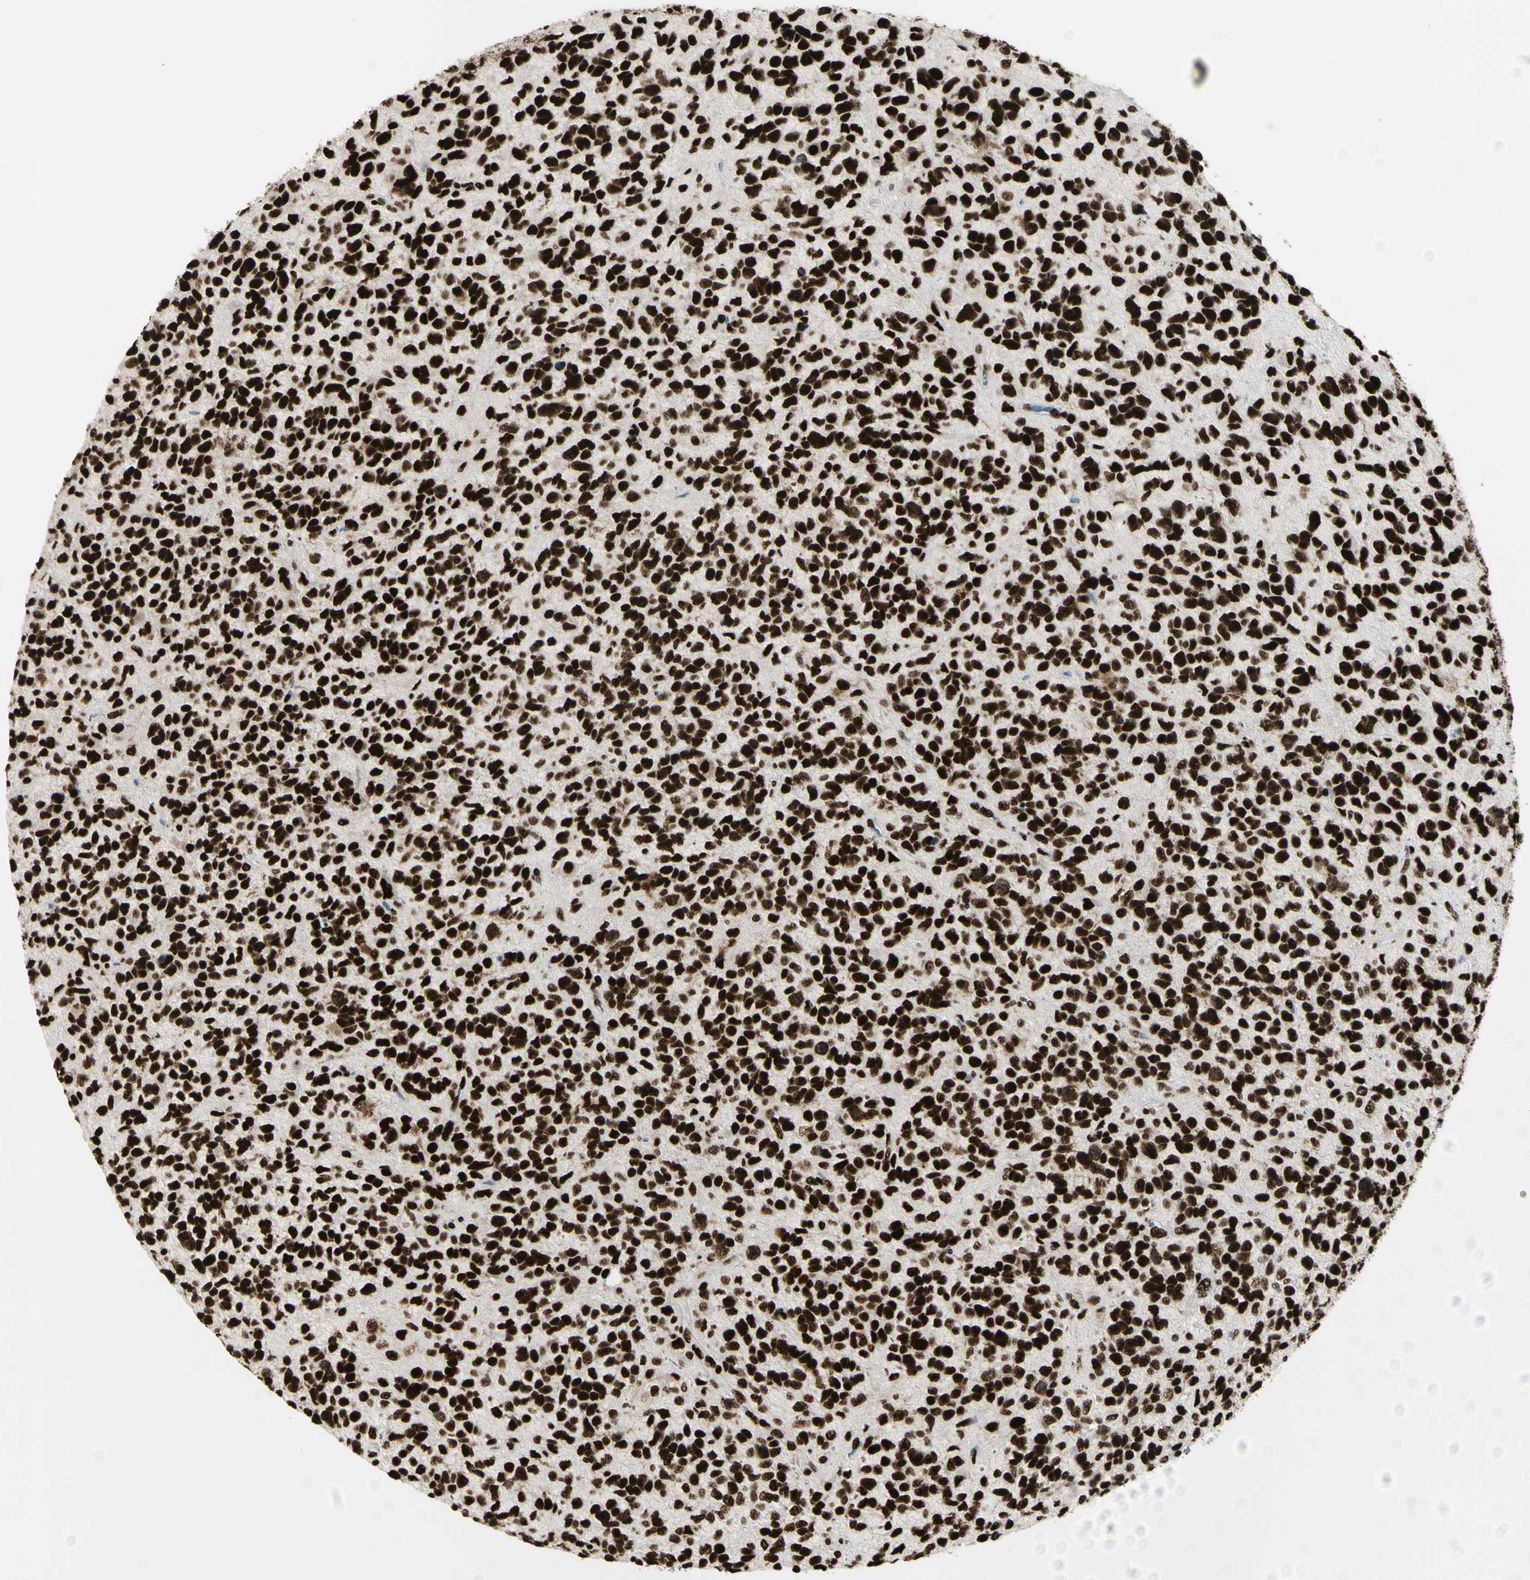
{"staining": {"intensity": "strong", "quantity": ">75%", "location": "nuclear"}, "tissue": "glioma", "cell_type": "Tumor cells", "image_type": "cancer", "snomed": [{"axis": "morphology", "description": "Glioma, malignant, High grade"}, {"axis": "topography", "description": "Brain"}], "caption": "Protein staining of glioma tissue shows strong nuclear positivity in approximately >75% of tumor cells. (brown staining indicates protein expression, while blue staining denotes nuclei).", "gene": "CCAR1", "patient": {"sex": "female", "age": 58}}